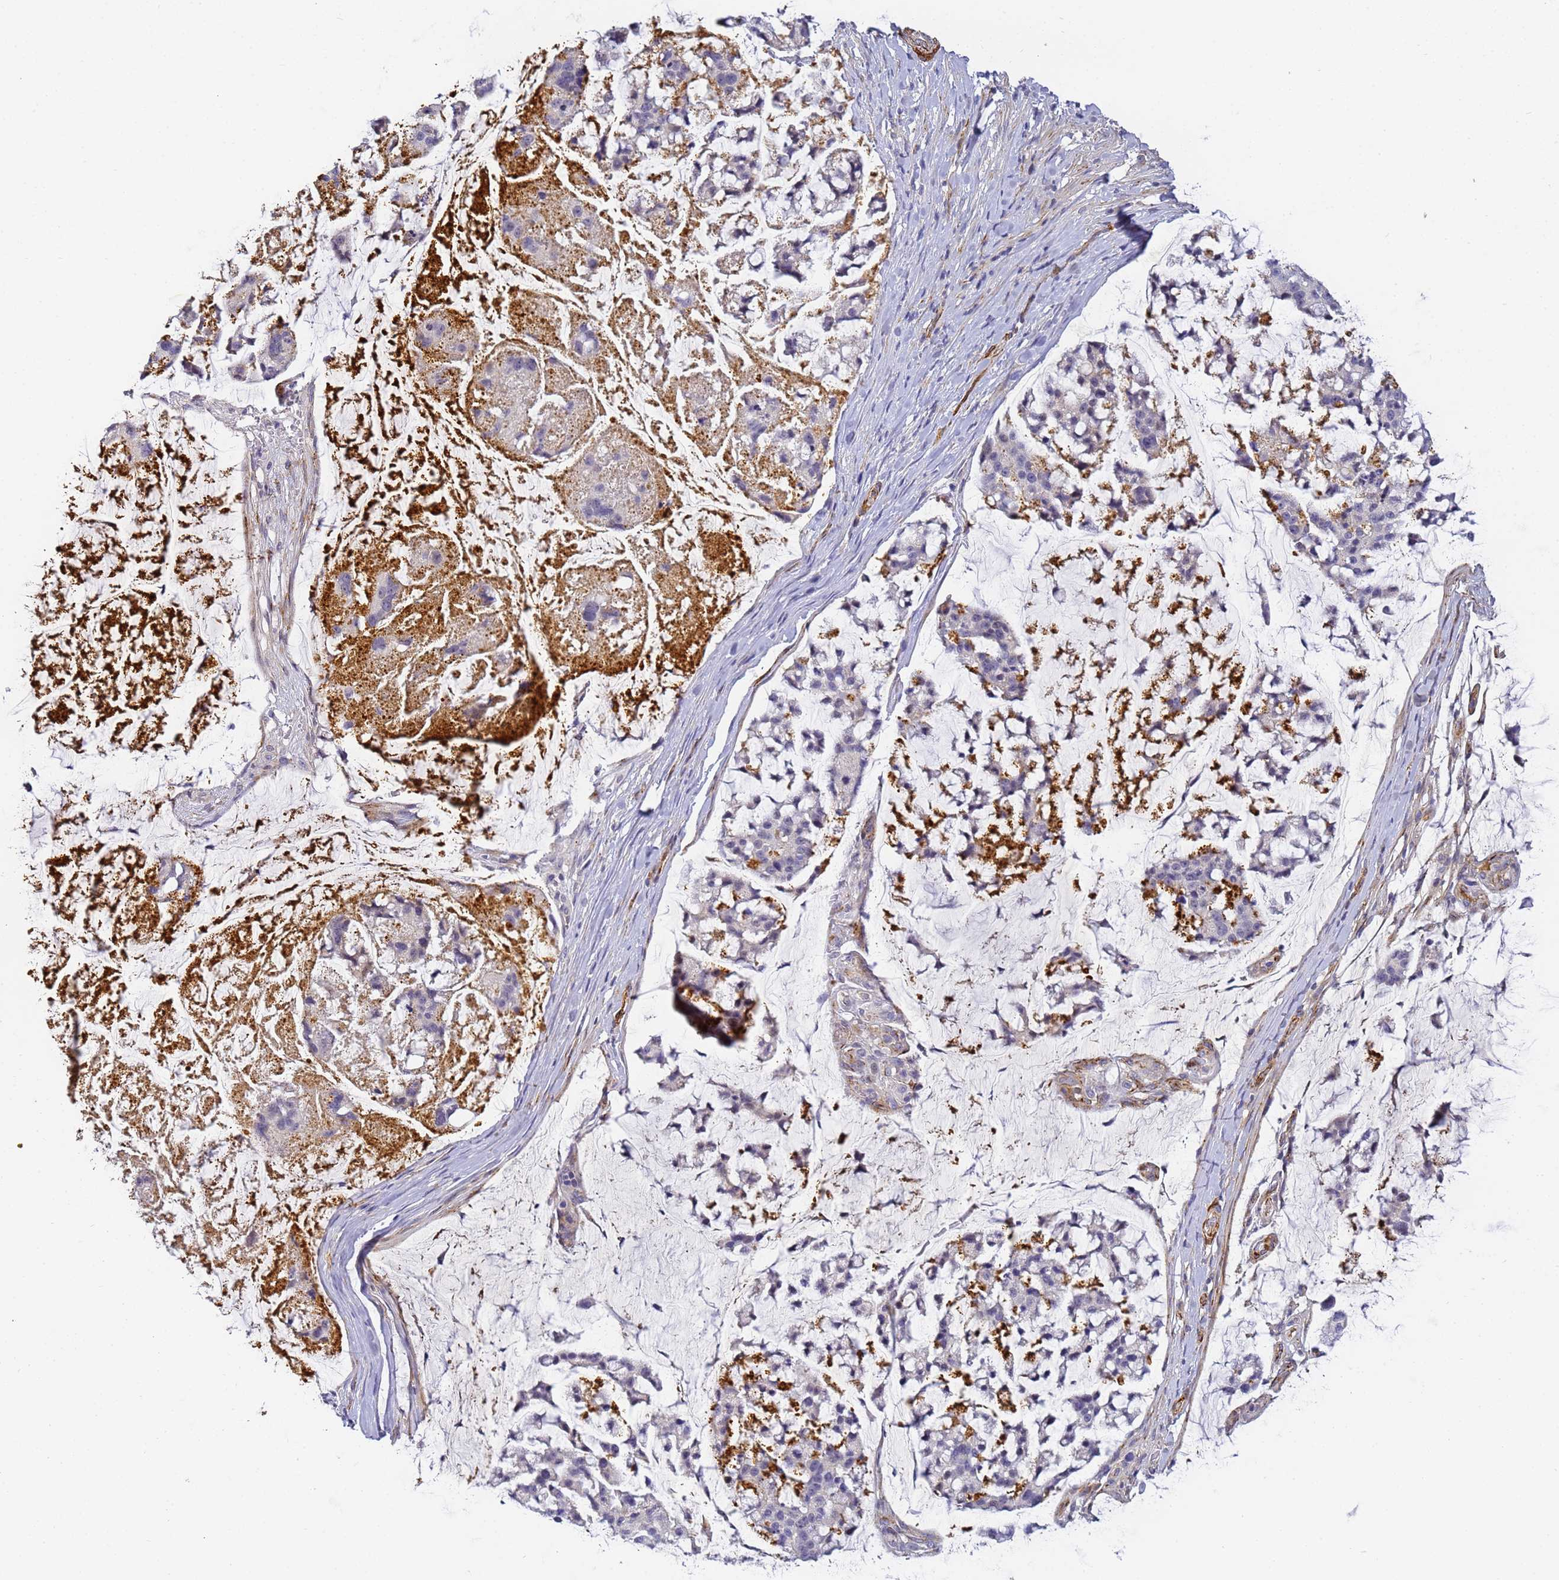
{"staining": {"intensity": "negative", "quantity": "none", "location": "none"}, "tissue": "stomach cancer", "cell_type": "Tumor cells", "image_type": "cancer", "snomed": [{"axis": "morphology", "description": "Adenocarcinoma, NOS"}, {"axis": "topography", "description": "Stomach, lower"}], "caption": "Tumor cells show no significant protein positivity in stomach adenocarcinoma.", "gene": "CFH", "patient": {"sex": "male", "age": 67}}